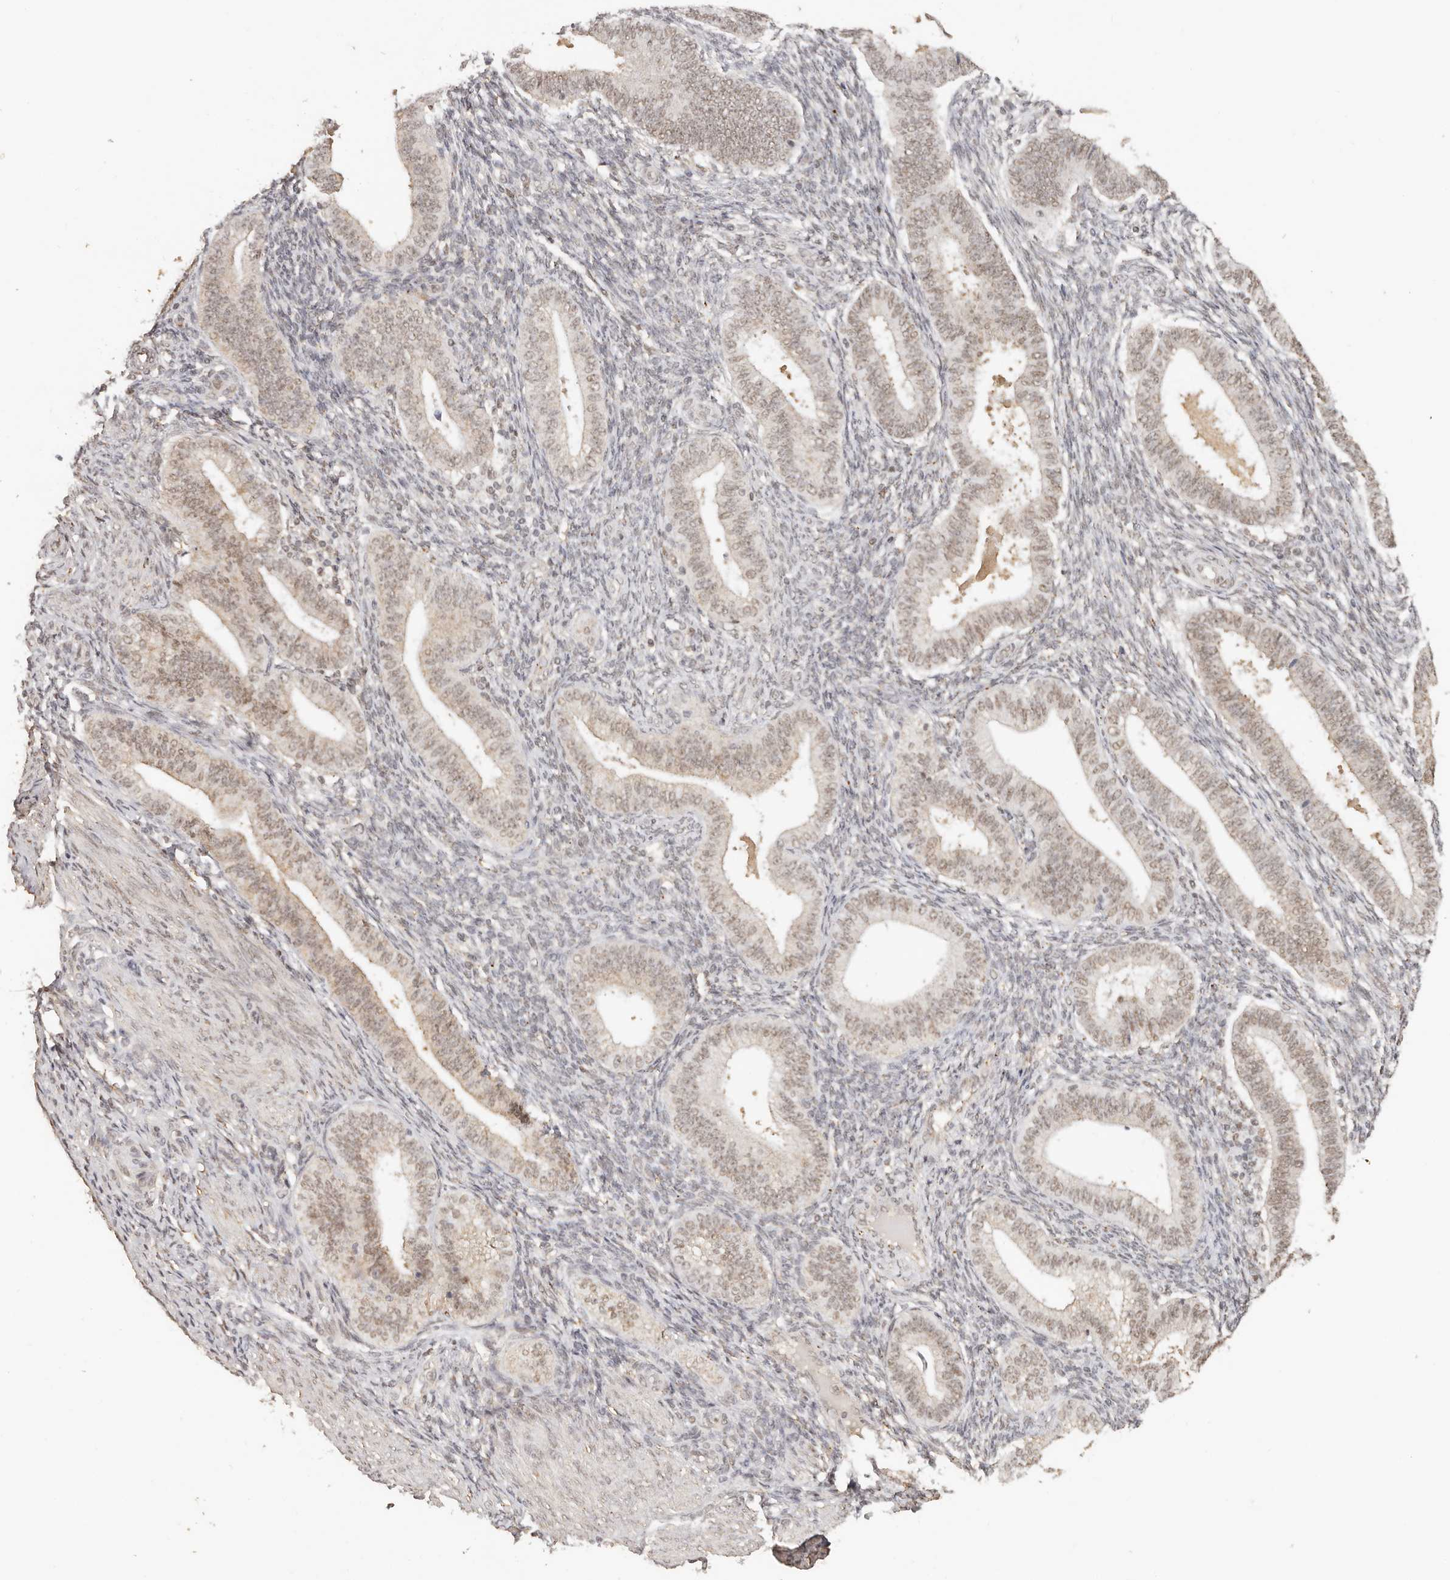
{"staining": {"intensity": "weak", "quantity": "<25%", "location": "nuclear"}, "tissue": "endometrium", "cell_type": "Cells in endometrial stroma", "image_type": "normal", "snomed": [{"axis": "morphology", "description": "Normal tissue, NOS"}, {"axis": "topography", "description": "Endometrium"}], "caption": "DAB immunohistochemical staining of unremarkable human endometrium demonstrates no significant expression in cells in endometrial stroma. (DAB immunohistochemistry visualized using brightfield microscopy, high magnification).", "gene": "SEC14L1", "patient": {"sex": "female", "age": 39}}